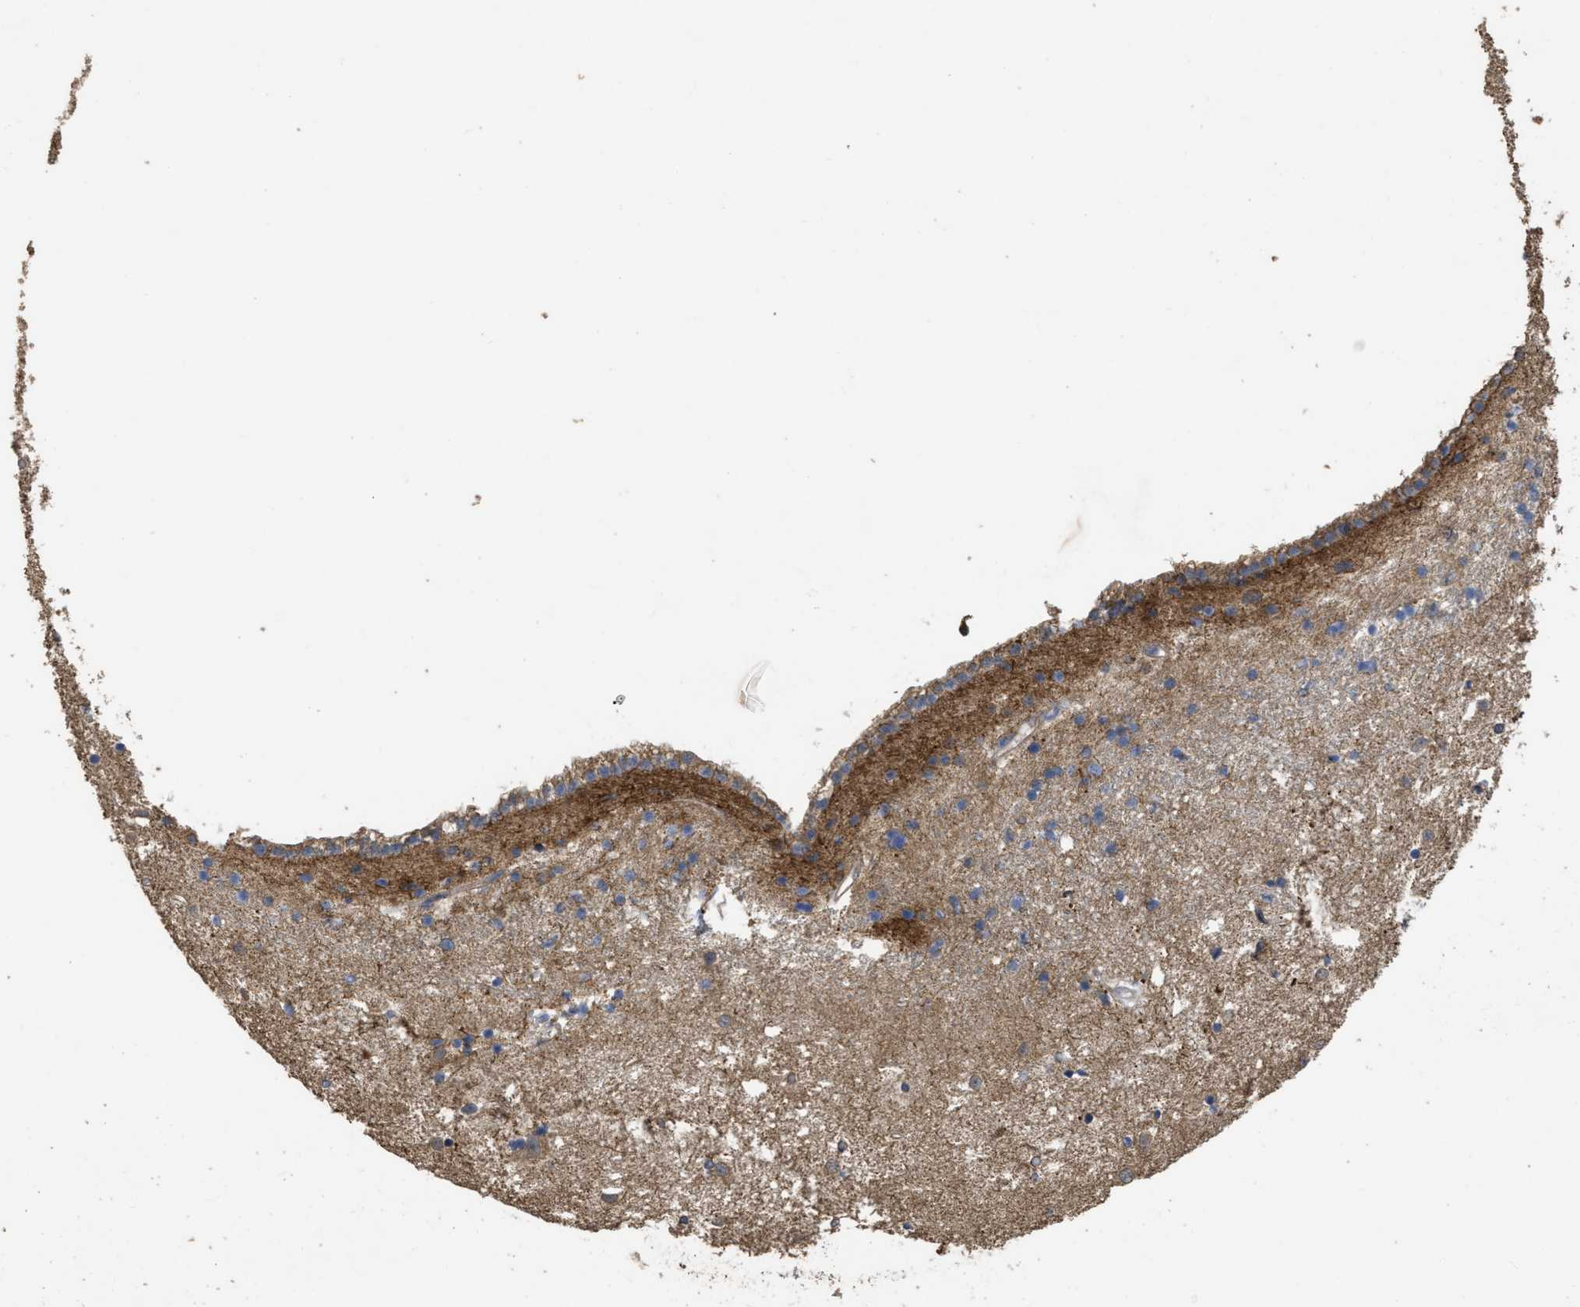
{"staining": {"intensity": "moderate", "quantity": "25%-75%", "location": "cytoplasmic/membranous"}, "tissue": "caudate", "cell_type": "Glial cells", "image_type": "normal", "snomed": [{"axis": "morphology", "description": "Normal tissue, NOS"}, {"axis": "topography", "description": "Lateral ventricle wall"}], "caption": "High-power microscopy captured an IHC photomicrograph of benign caudate, revealing moderate cytoplasmic/membranous staining in about 25%-75% of glial cells. (Stains: DAB (3,3'-diaminobenzidine) in brown, nuclei in blue, Microscopy: brightfield microscopy at high magnification).", "gene": "CBR3", "patient": {"sex": "male", "age": 45}}